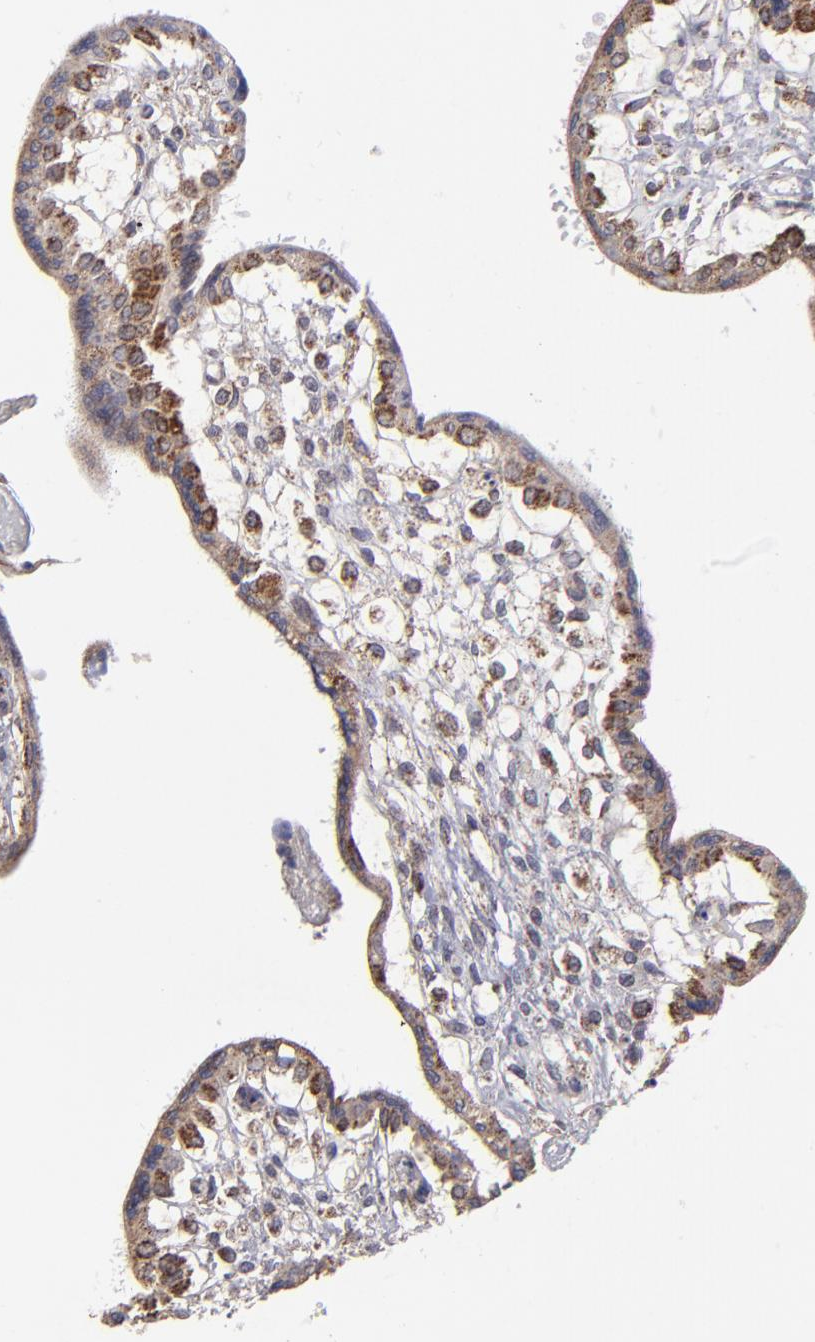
{"staining": {"intensity": "strong", "quantity": ">75%", "location": "cytoplasmic/membranous"}, "tissue": "placenta", "cell_type": "Decidual cells", "image_type": "normal", "snomed": [{"axis": "morphology", "description": "Normal tissue, NOS"}, {"axis": "topography", "description": "Placenta"}], "caption": "A high-resolution photomicrograph shows immunohistochemistry staining of benign placenta, which demonstrates strong cytoplasmic/membranous positivity in approximately >75% of decidual cells. (brown staining indicates protein expression, while blue staining denotes nuclei).", "gene": "SLC15A1", "patient": {"sex": "female", "age": 31}}